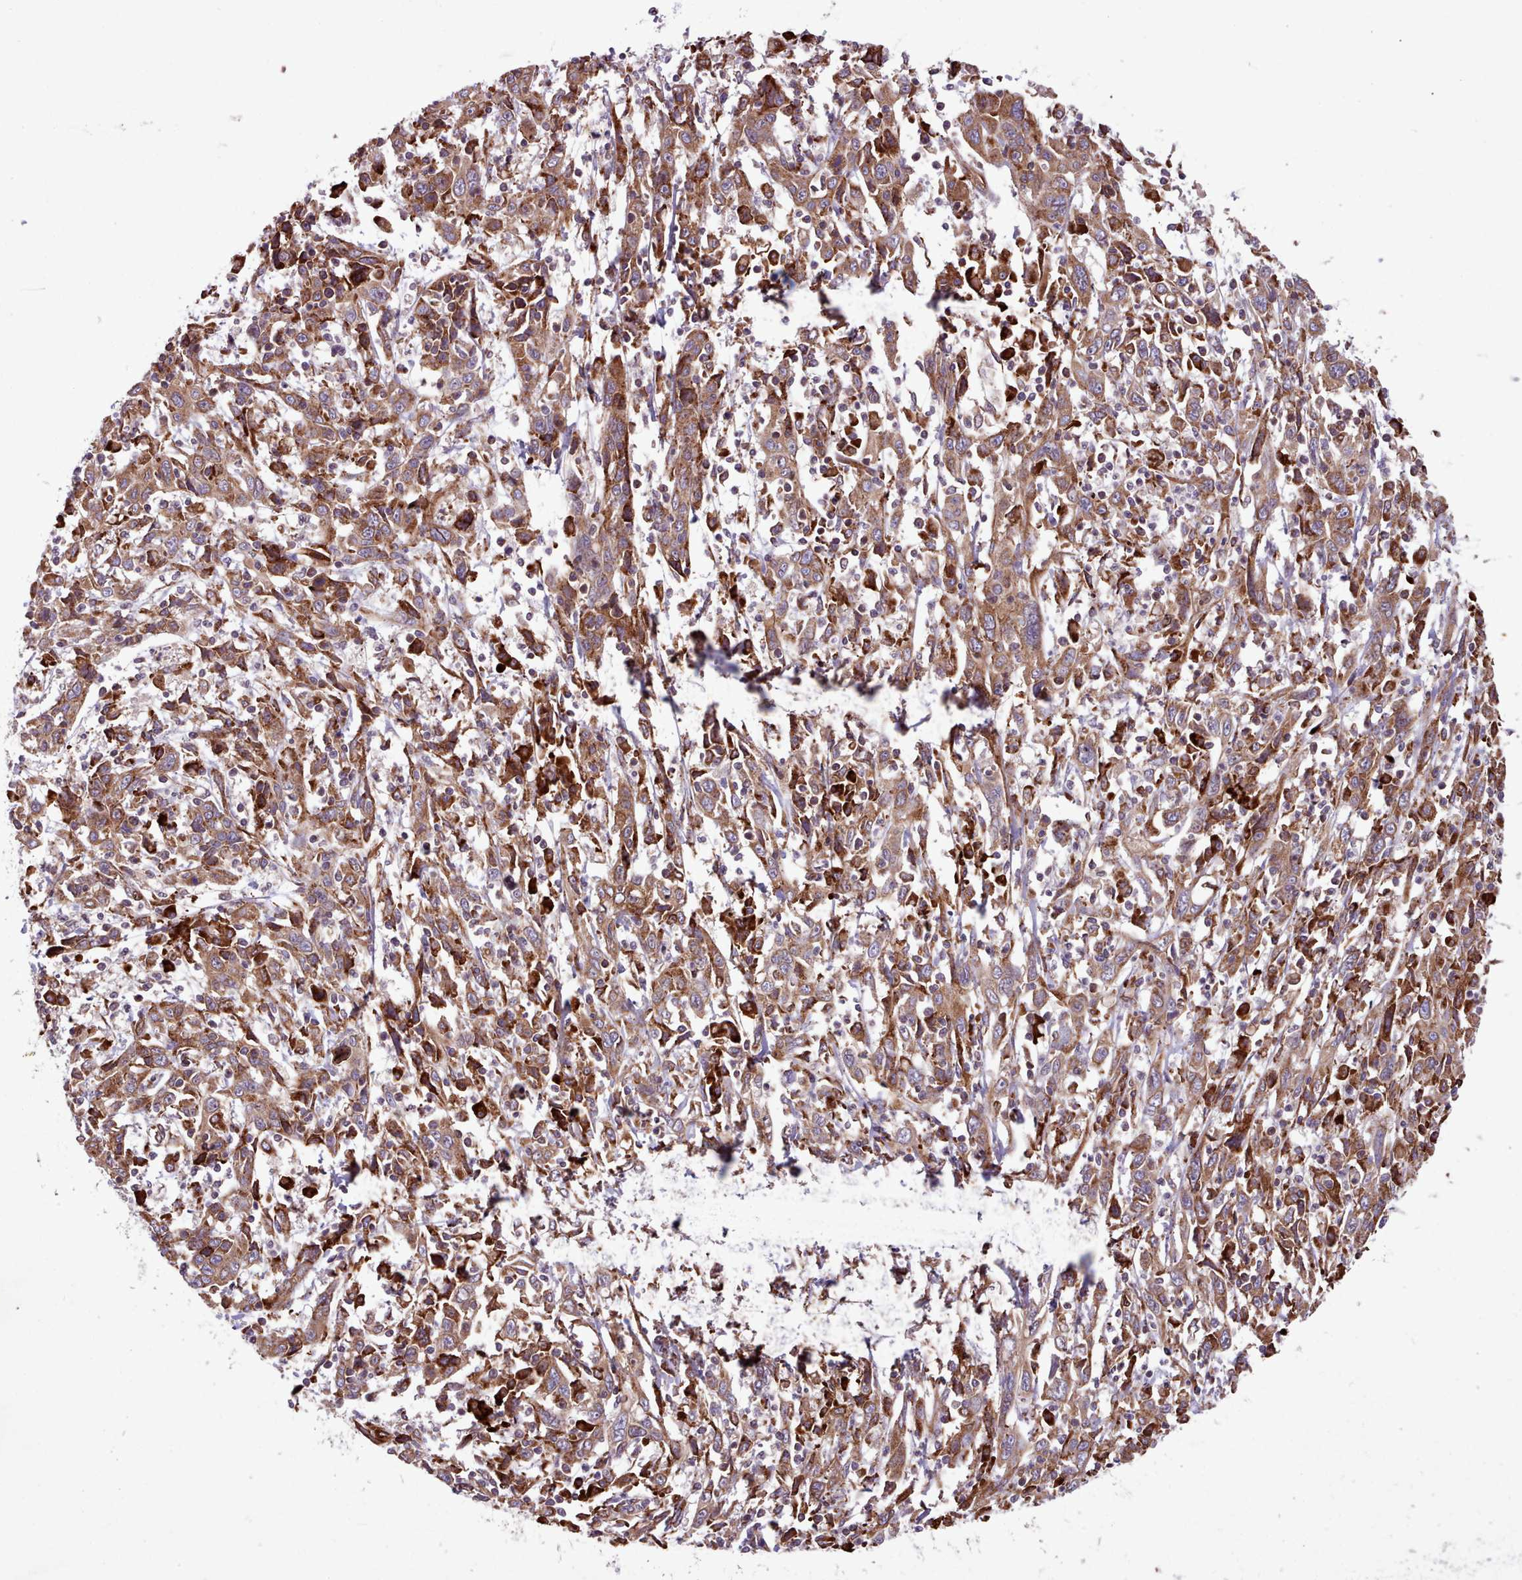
{"staining": {"intensity": "moderate", "quantity": ">75%", "location": "cytoplasmic/membranous"}, "tissue": "cervical cancer", "cell_type": "Tumor cells", "image_type": "cancer", "snomed": [{"axis": "morphology", "description": "Squamous cell carcinoma, NOS"}, {"axis": "topography", "description": "Cervix"}], "caption": "Tumor cells reveal moderate cytoplasmic/membranous positivity in about >75% of cells in squamous cell carcinoma (cervical). The staining was performed using DAB to visualize the protein expression in brown, while the nuclei were stained in blue with hematoxylin (Magnification: 20x).", "gene": "TTLL3", "patient": {"sex": "female", "age": 46}}